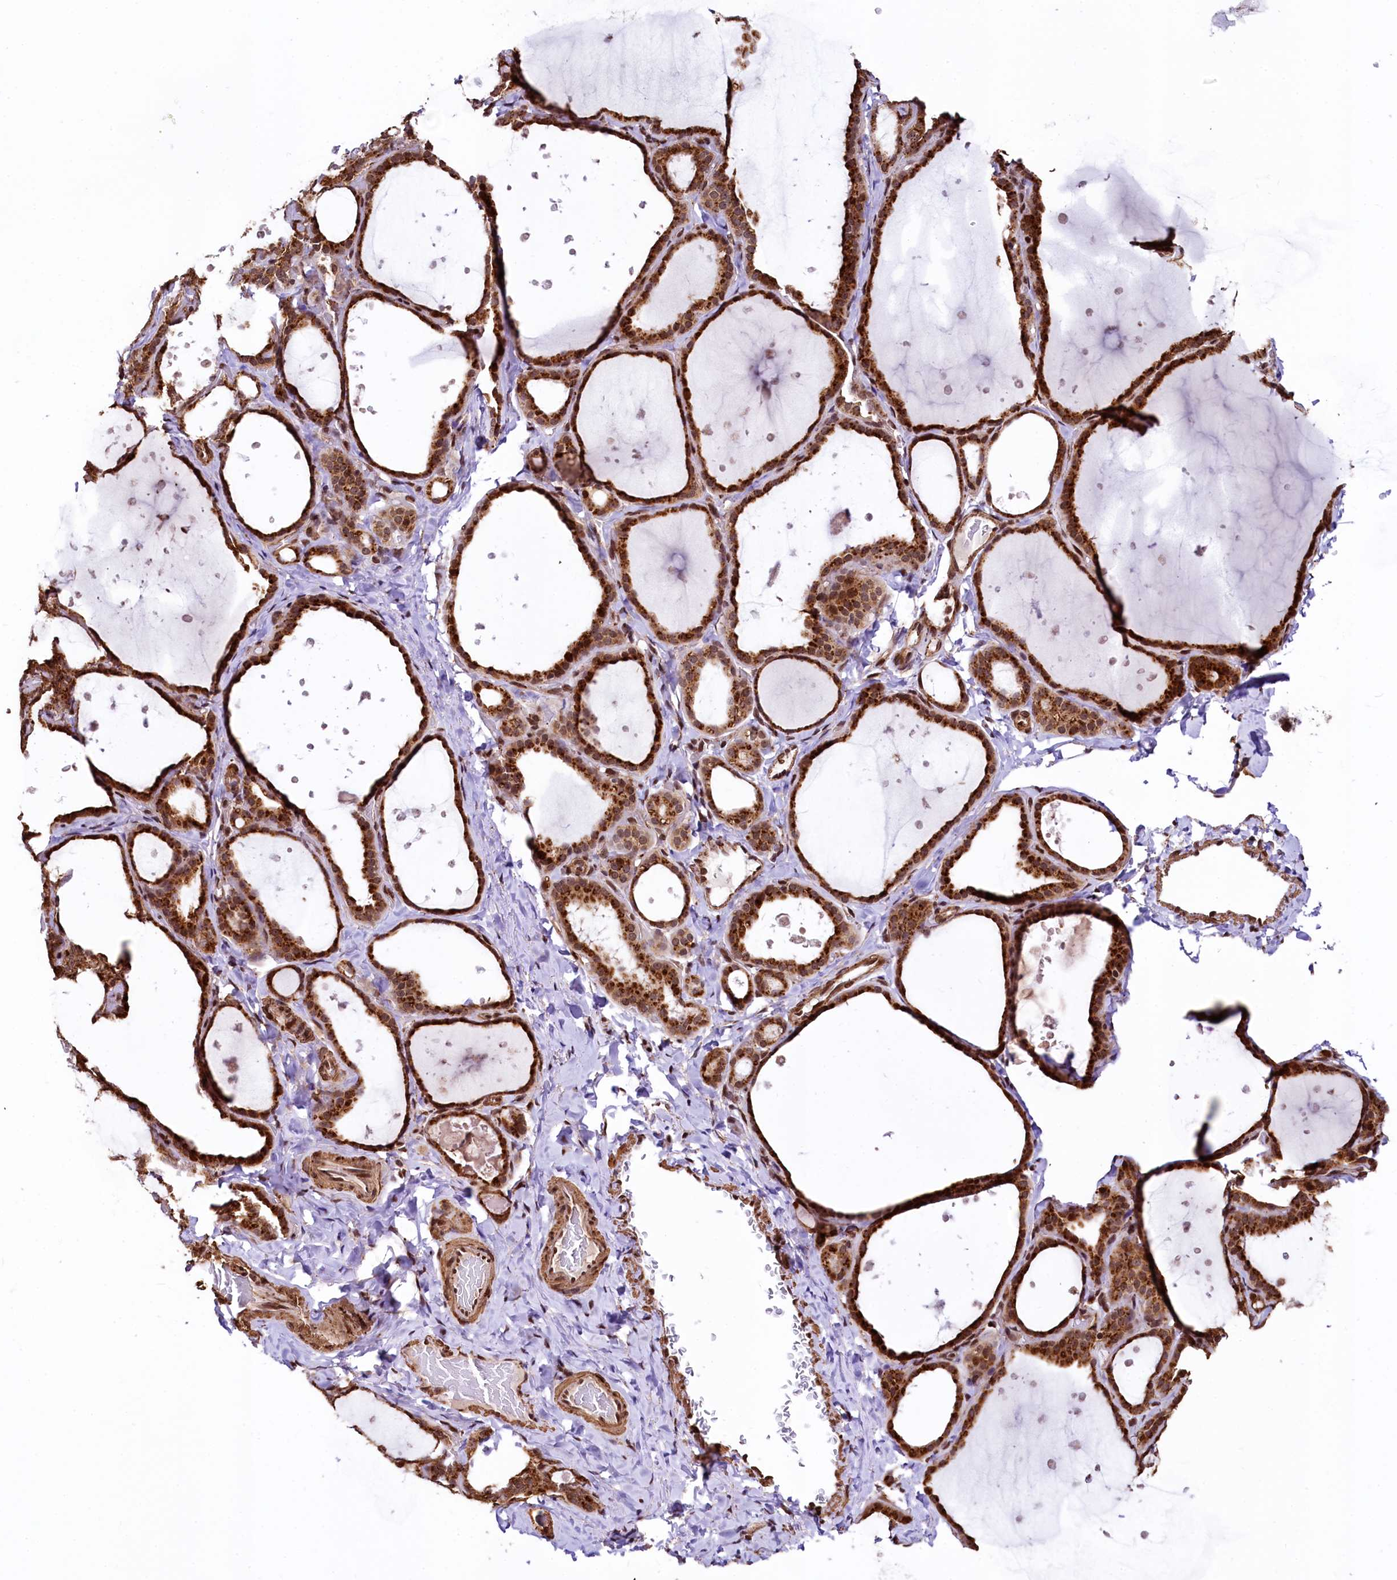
{"staining": {"intensity": "strong", "quantity": ">75%", "location": "cytoplasmic/membranous,nuclear"}, "tissue": "thyroid gland", "cell_type": "Glandular cells", "image_type": "normal", "snomed": [{"axis": "morphology", "description": "Normal tissue, NOS"}, {"axis": "topography", "description": "Thyroid gland"}], "caption": "Glandular cells reveal strong cytoplasmic/membranous,nuclear positivity in approximately >75% of cells in normal thyroid gland. The staining was performed using DAB (3,3'-diaminobenzidine), with brown indicating positive protein expression. Nuclei are stained blue with hematoxylin.", "gene": "PDS5B", "patient": {"sex": "female", "age": 44}}